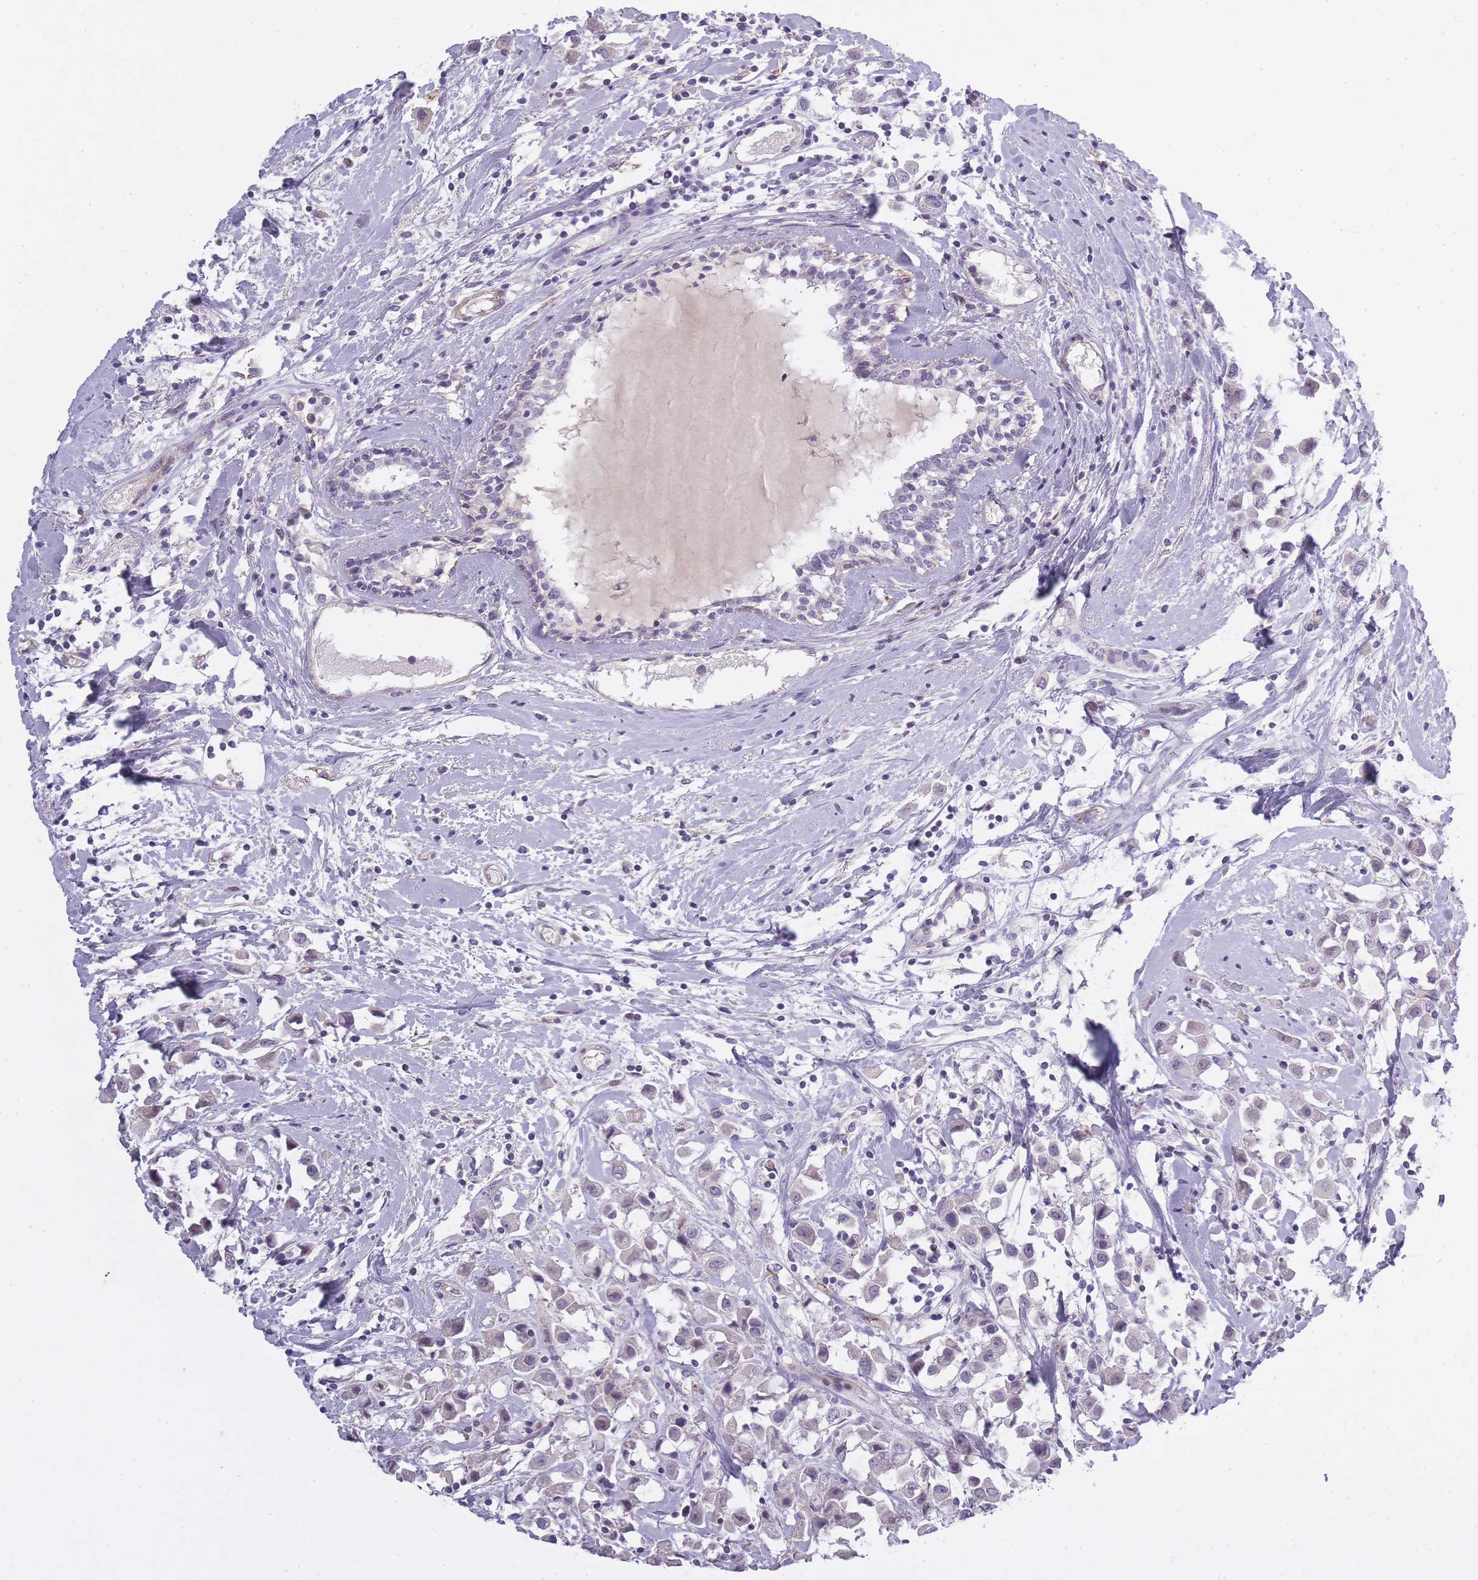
{"staining": {"intensity": "negative", "quantity": "none", "location": "none"}, "tissue": "breast cancer", "cell_type": "Tumor cells", "image_type": "cancer", "snomed": [{"axis": "morphology", "description": "Duct carcinoma"}, {"axis": "topography", "description": "Breast"}], "caption": "IHC of breast cancer displays no positivity in tumor cells. (DAB immunohistochemistry (IHC) visualized using brightfield microscopy, high magnification).", "gene": "SLC8A2", "patient": {"sex": "female", "age": 61}}